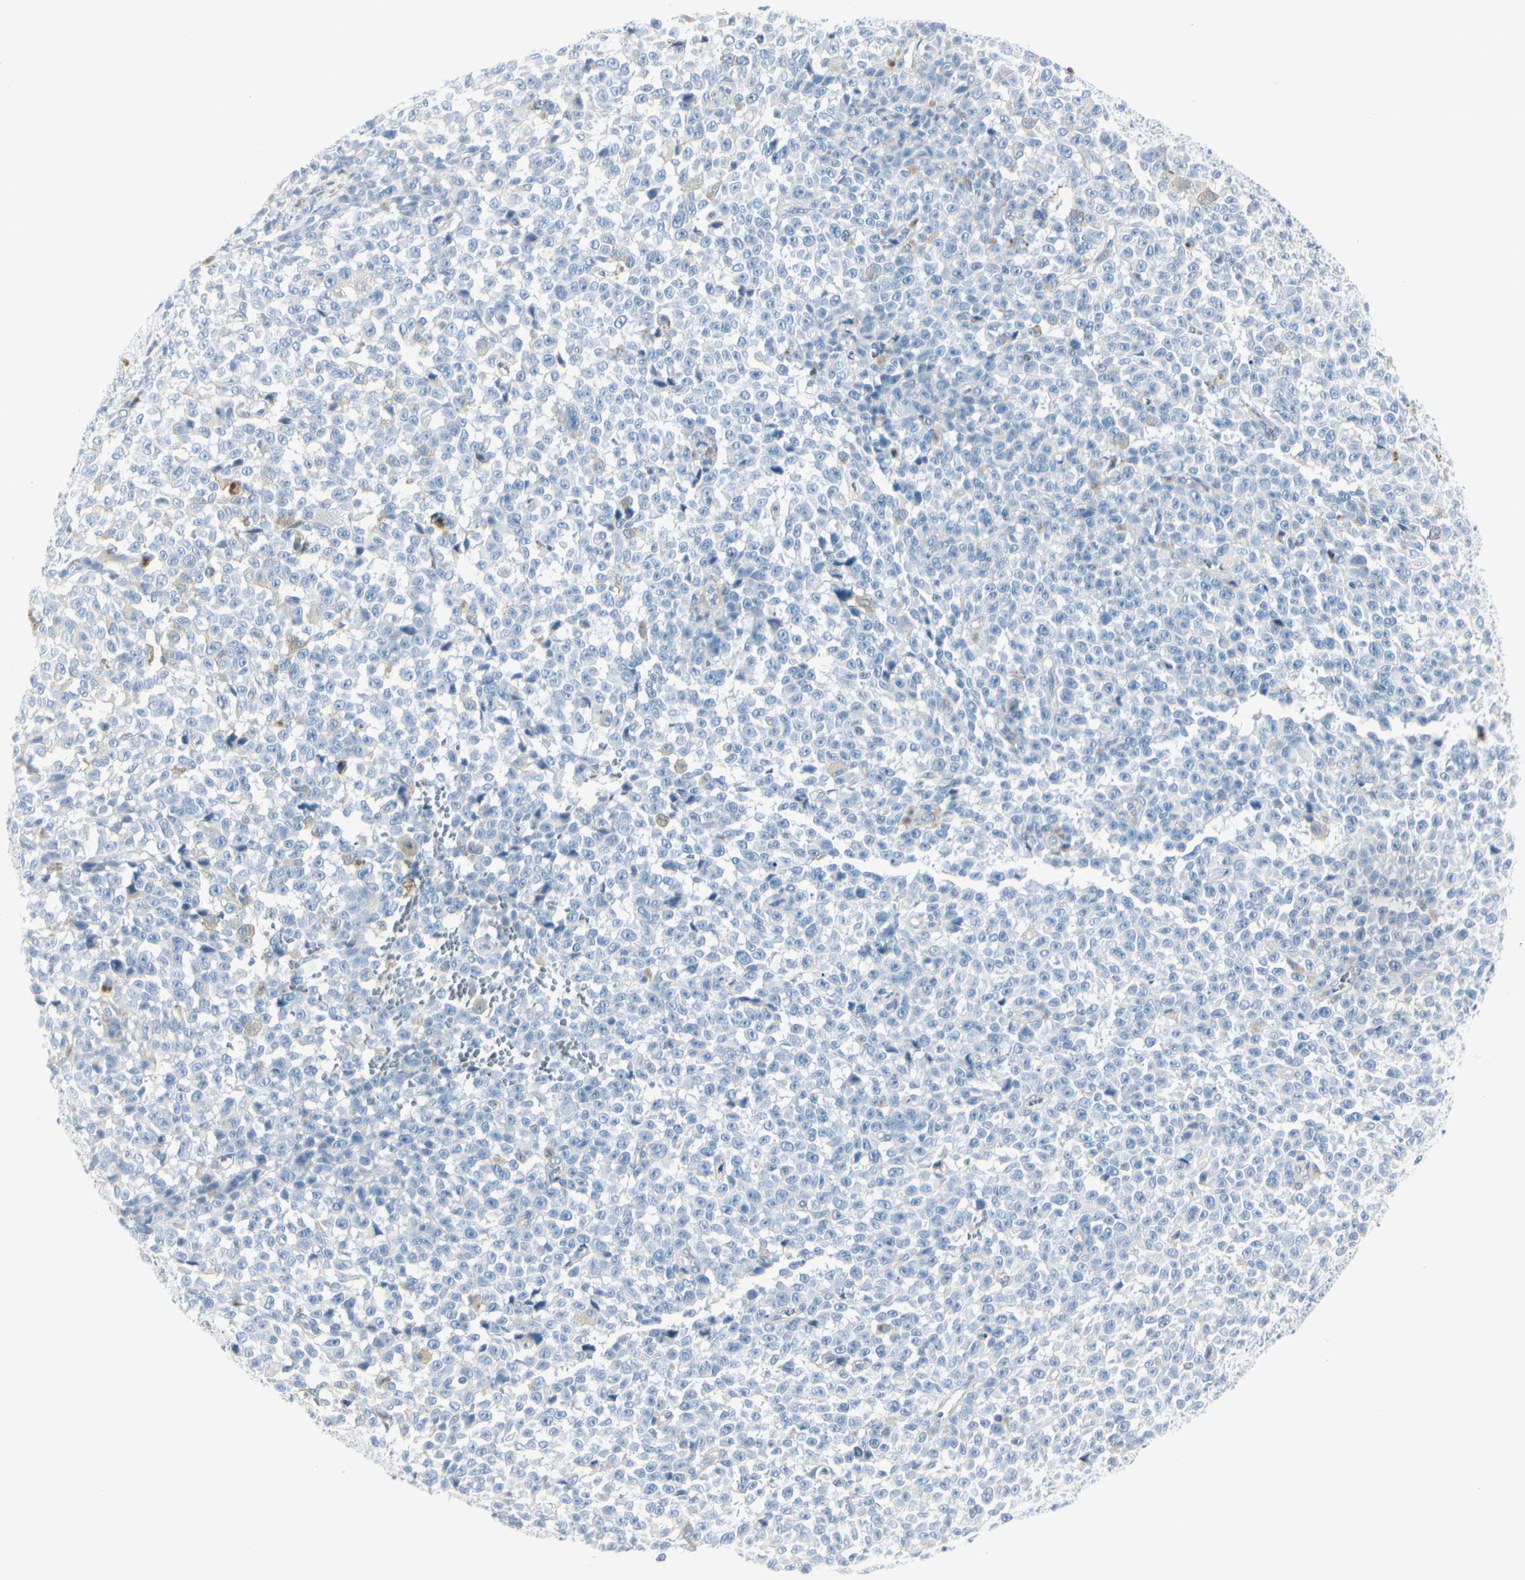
{"staining": {"intensity": "negative", "quantity": "none", "location": "none"}, "tissue": "melanoma", "cell_type": "Tumor cells", "image_type": "cancer", "snomed": [{"axis": "morphology", "description": "Malignant melanoma, NOS"}, {"axis": "topography", "description": "Skin"}], "caption": "A micrograph of human melanoma is negative for staining in tumor cells.", "gene": "CDHR5", "patient": {"sex": "female", "age": 82}}